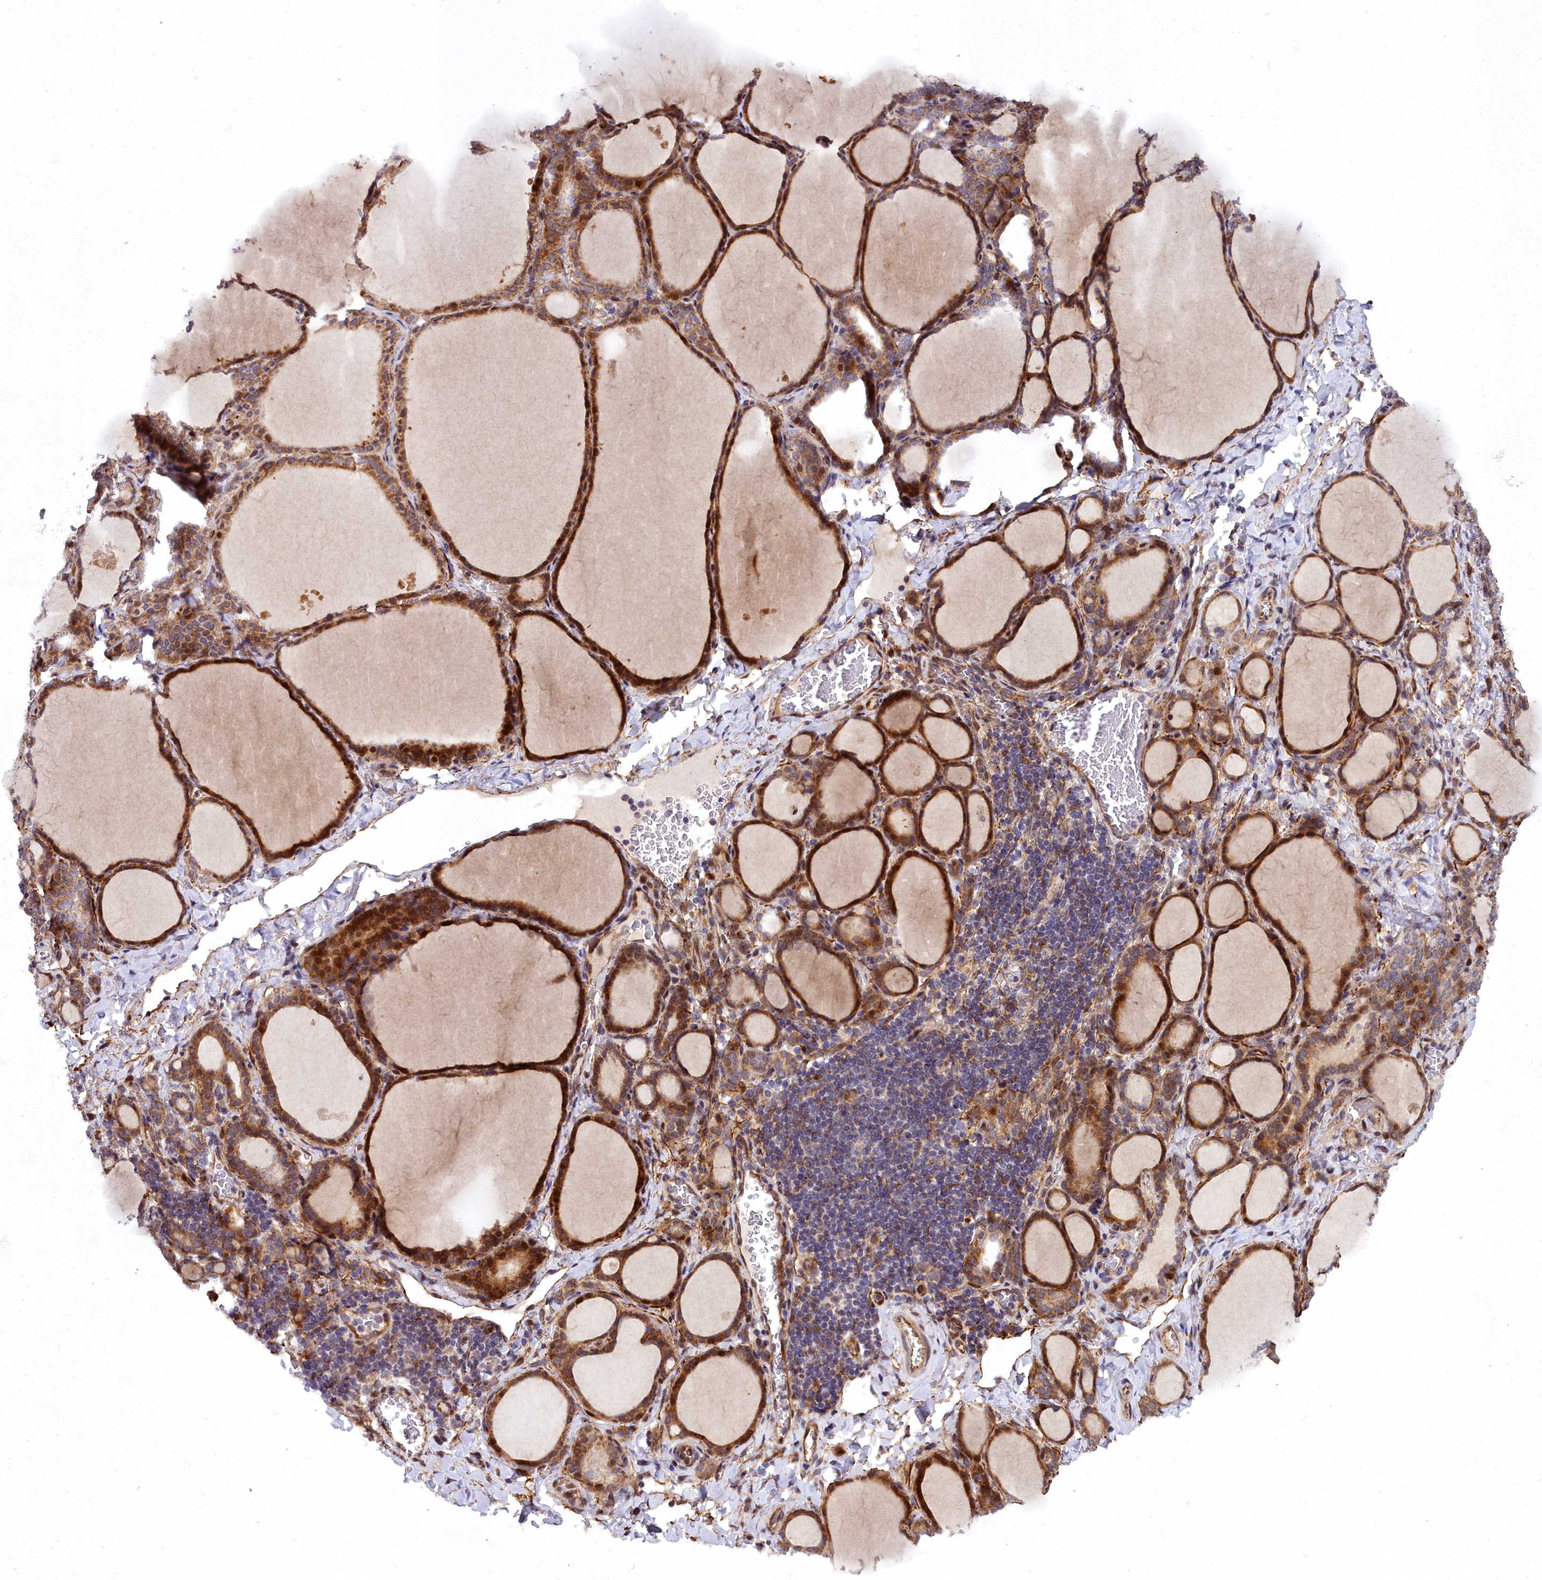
{"staining": {"intensity": "strong", "quantity": ">75%", "location": "cytoplasmic/membranous"}, "tissue": "thyroid gland", "cell_type": "Glandular cells", "image_type": "normal", "snomed": [{"axis": "morphology", "description": "Normal tissue, NOS"}, {"axis": "topography", "description": "Thyroid gland"}], "caption": "Immunohistochemical staining of unremarkable thyroid gland demonstrates high levels of strong cytoplasmic/membranous expression in about >75% of glandular cells.", "gene": "MRPS11", "patient": {"sex": "female", "age": 39}}